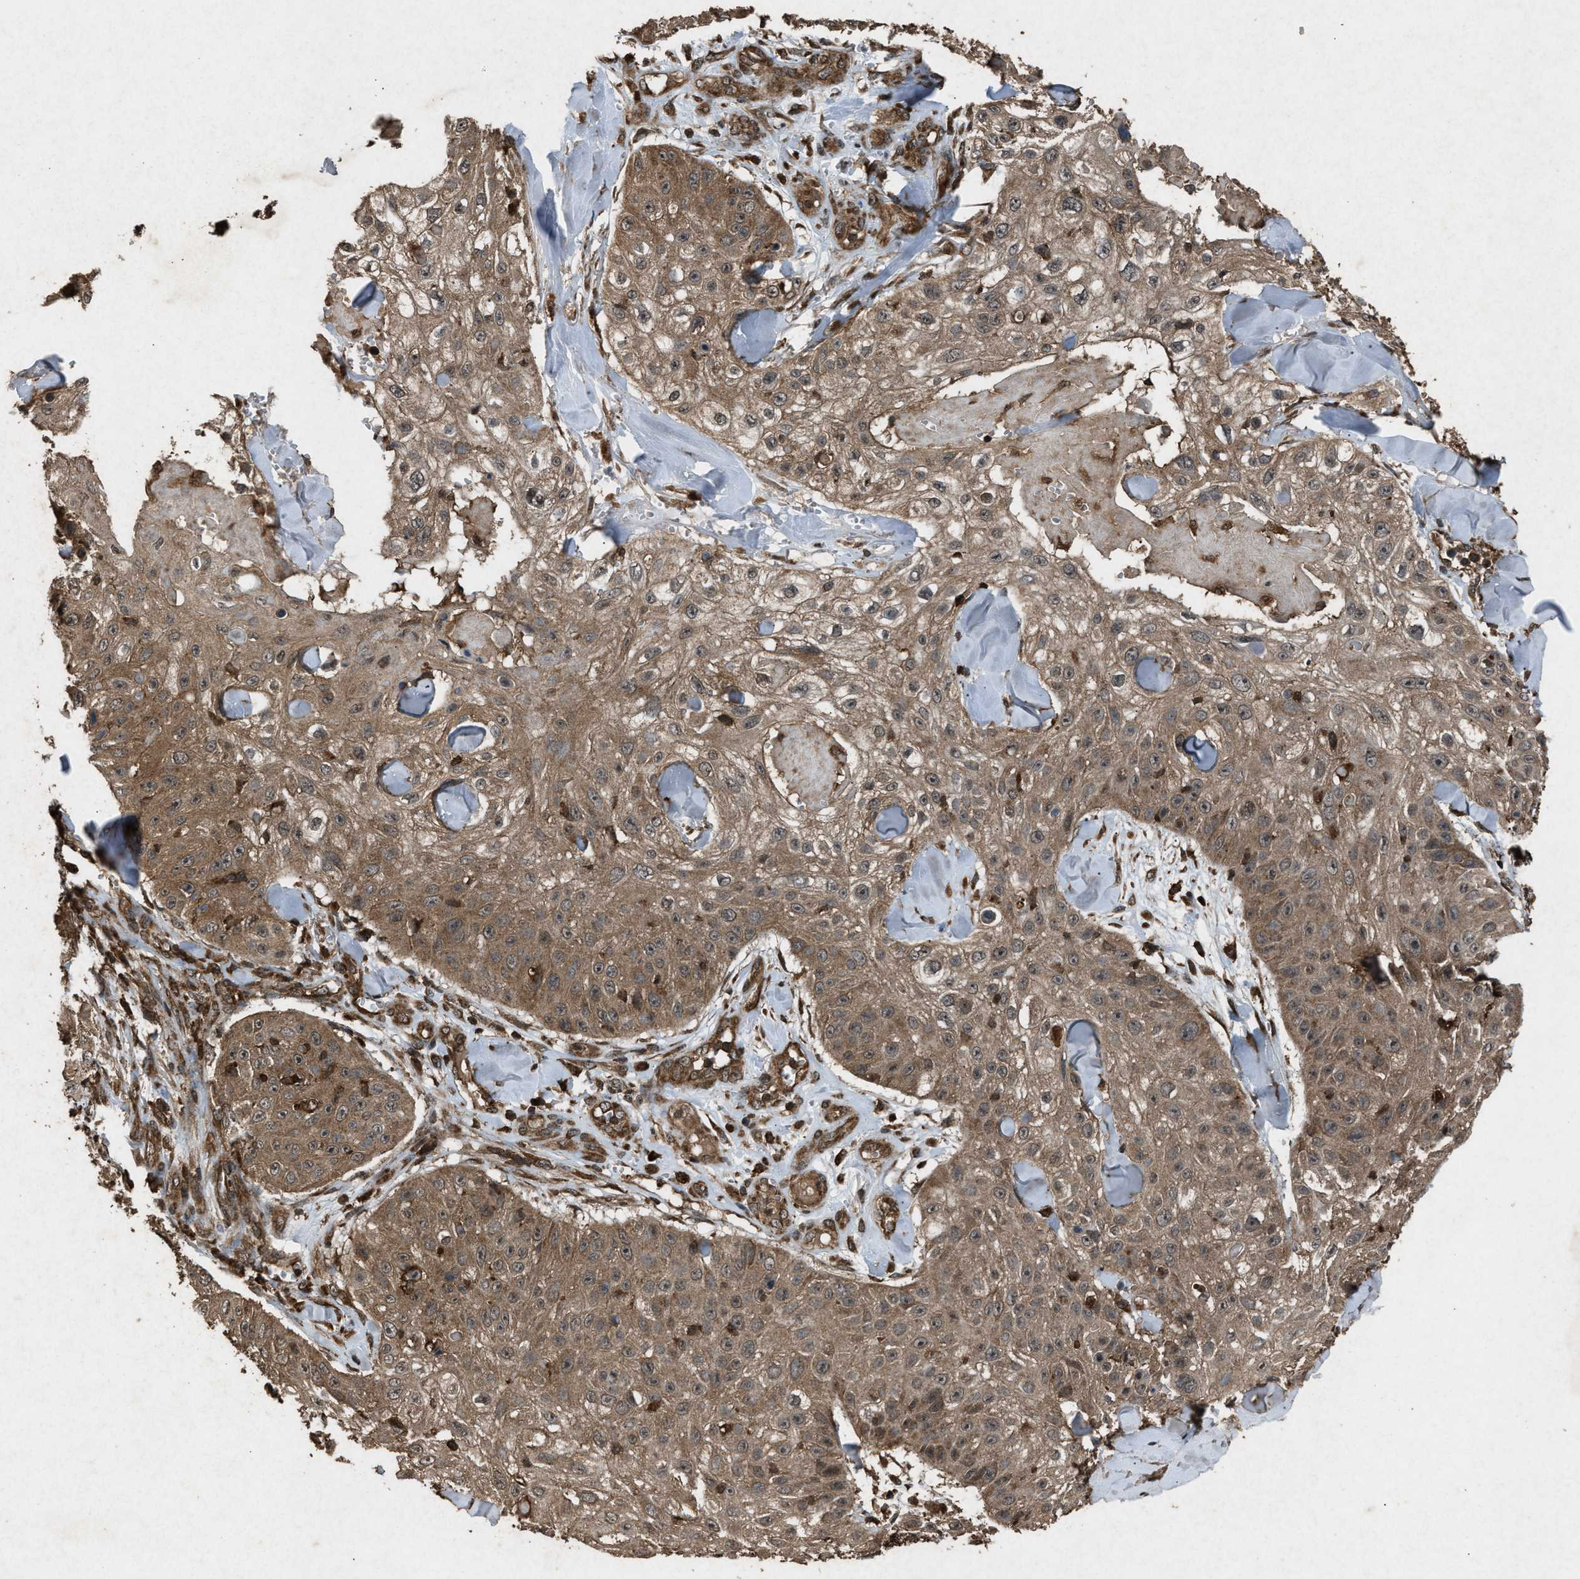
{"staining": {"intensity": "moderate", "quantity": ">75%", "location": "cytoplasmic/membranous"}, "tissue": "skin cancer", "cell_type": "Tumor cells", "image_type": "cancer", "snomed": [{"axis": "morphology", "description": "Squamous cell carcinoma, NOS"}, {"axis": "topography", "description": "Skin"}], "caption": "Squamous cell carcinoma (skin) was stained to show a protein in brown. There is medium levels of moderate cytoplasmic/membranous positivity in about >75% of tumor cells.", "gene": "OAS1", "patient": {"sex": "male", "age": 86}}